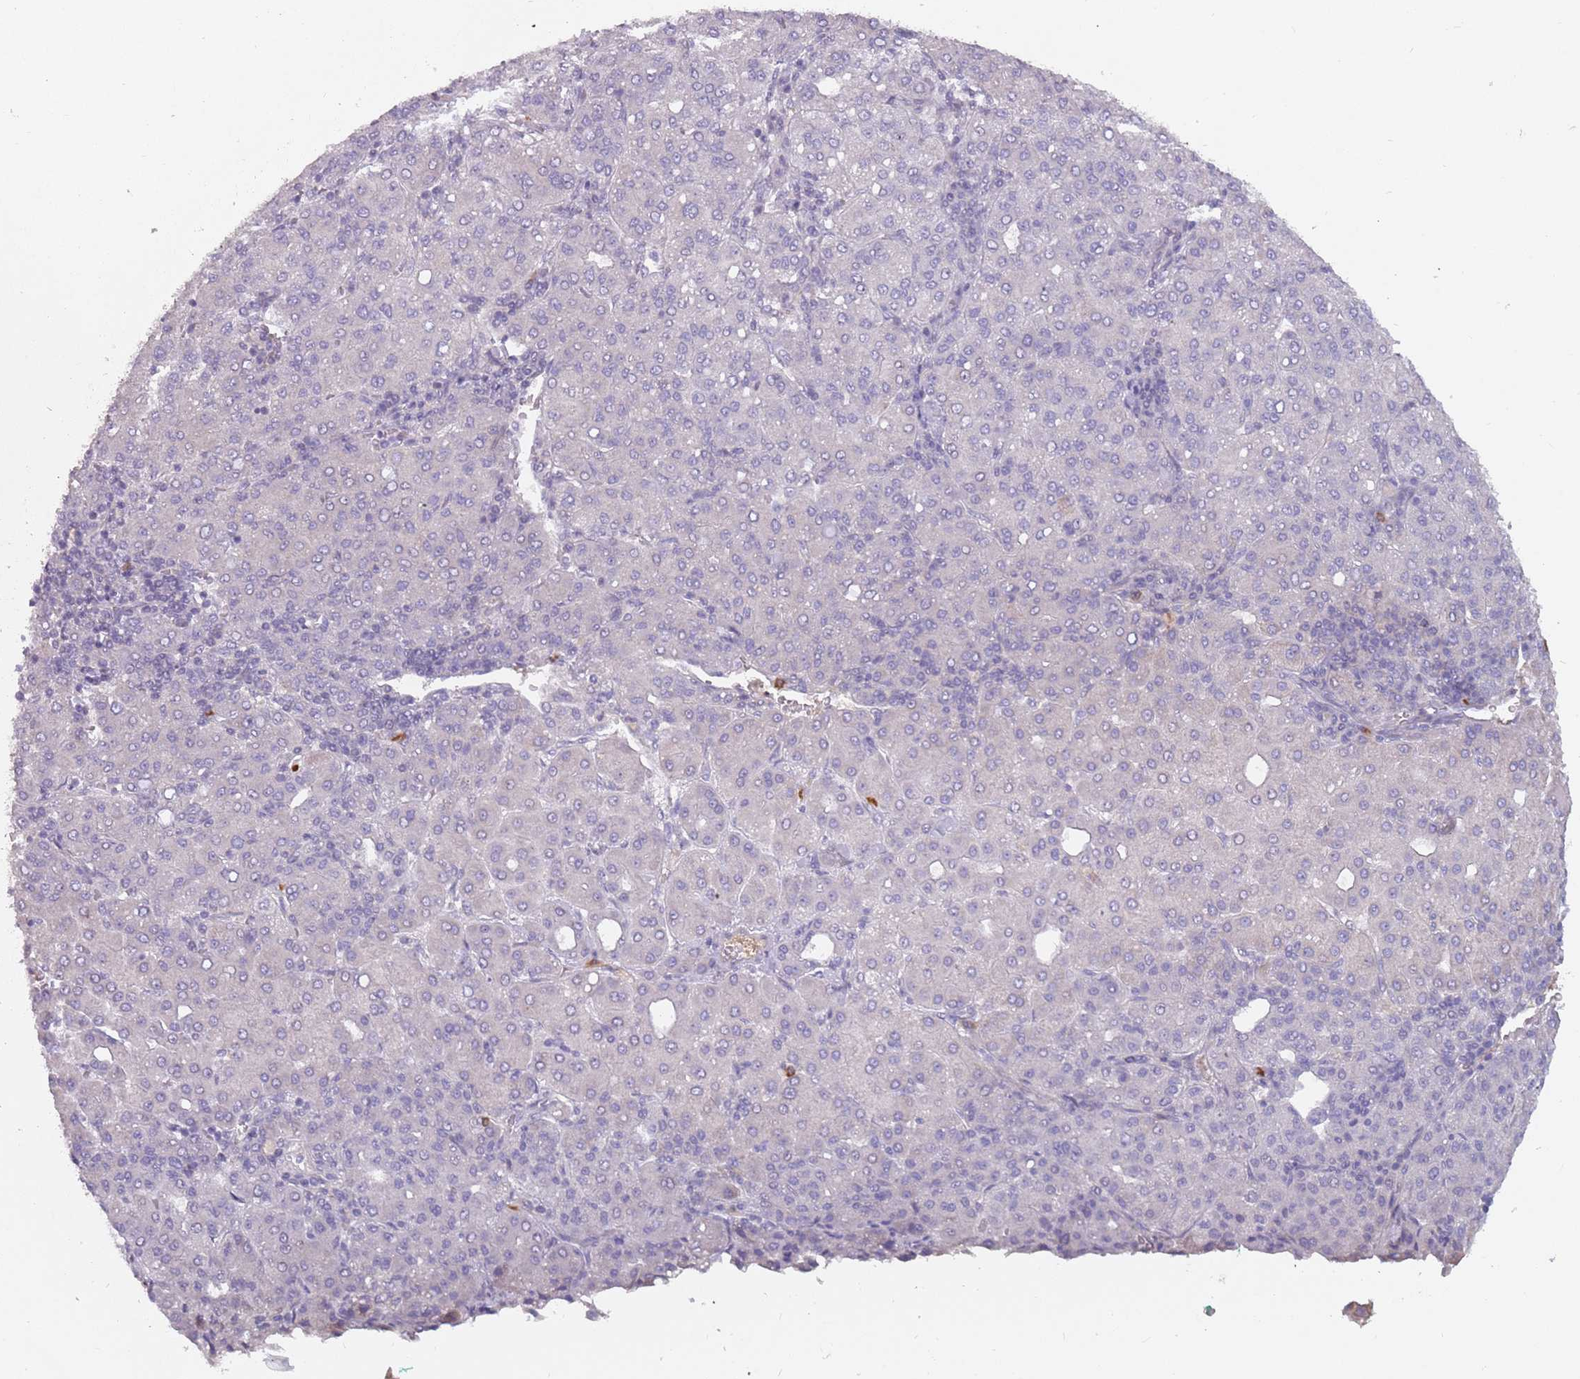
{"staining": {"intensity": "negative", "quantity": "none", "location": "none"}, "tissue": "liver cancer", "cell_type": "Tumor cells", "image_type": "cancer", "snomed": [{"axis": "morphology", "description": "Carcinoma, Hepatocellular, NOS"}, {"axis": "topography", "description": "Liver"}], "caption": "The image demonstrates no staining of tumor cells in liver cancer (hepatocellular carcinoma).", "gene": "DDX4", "patient": {"sex": "male", "age": 65}}